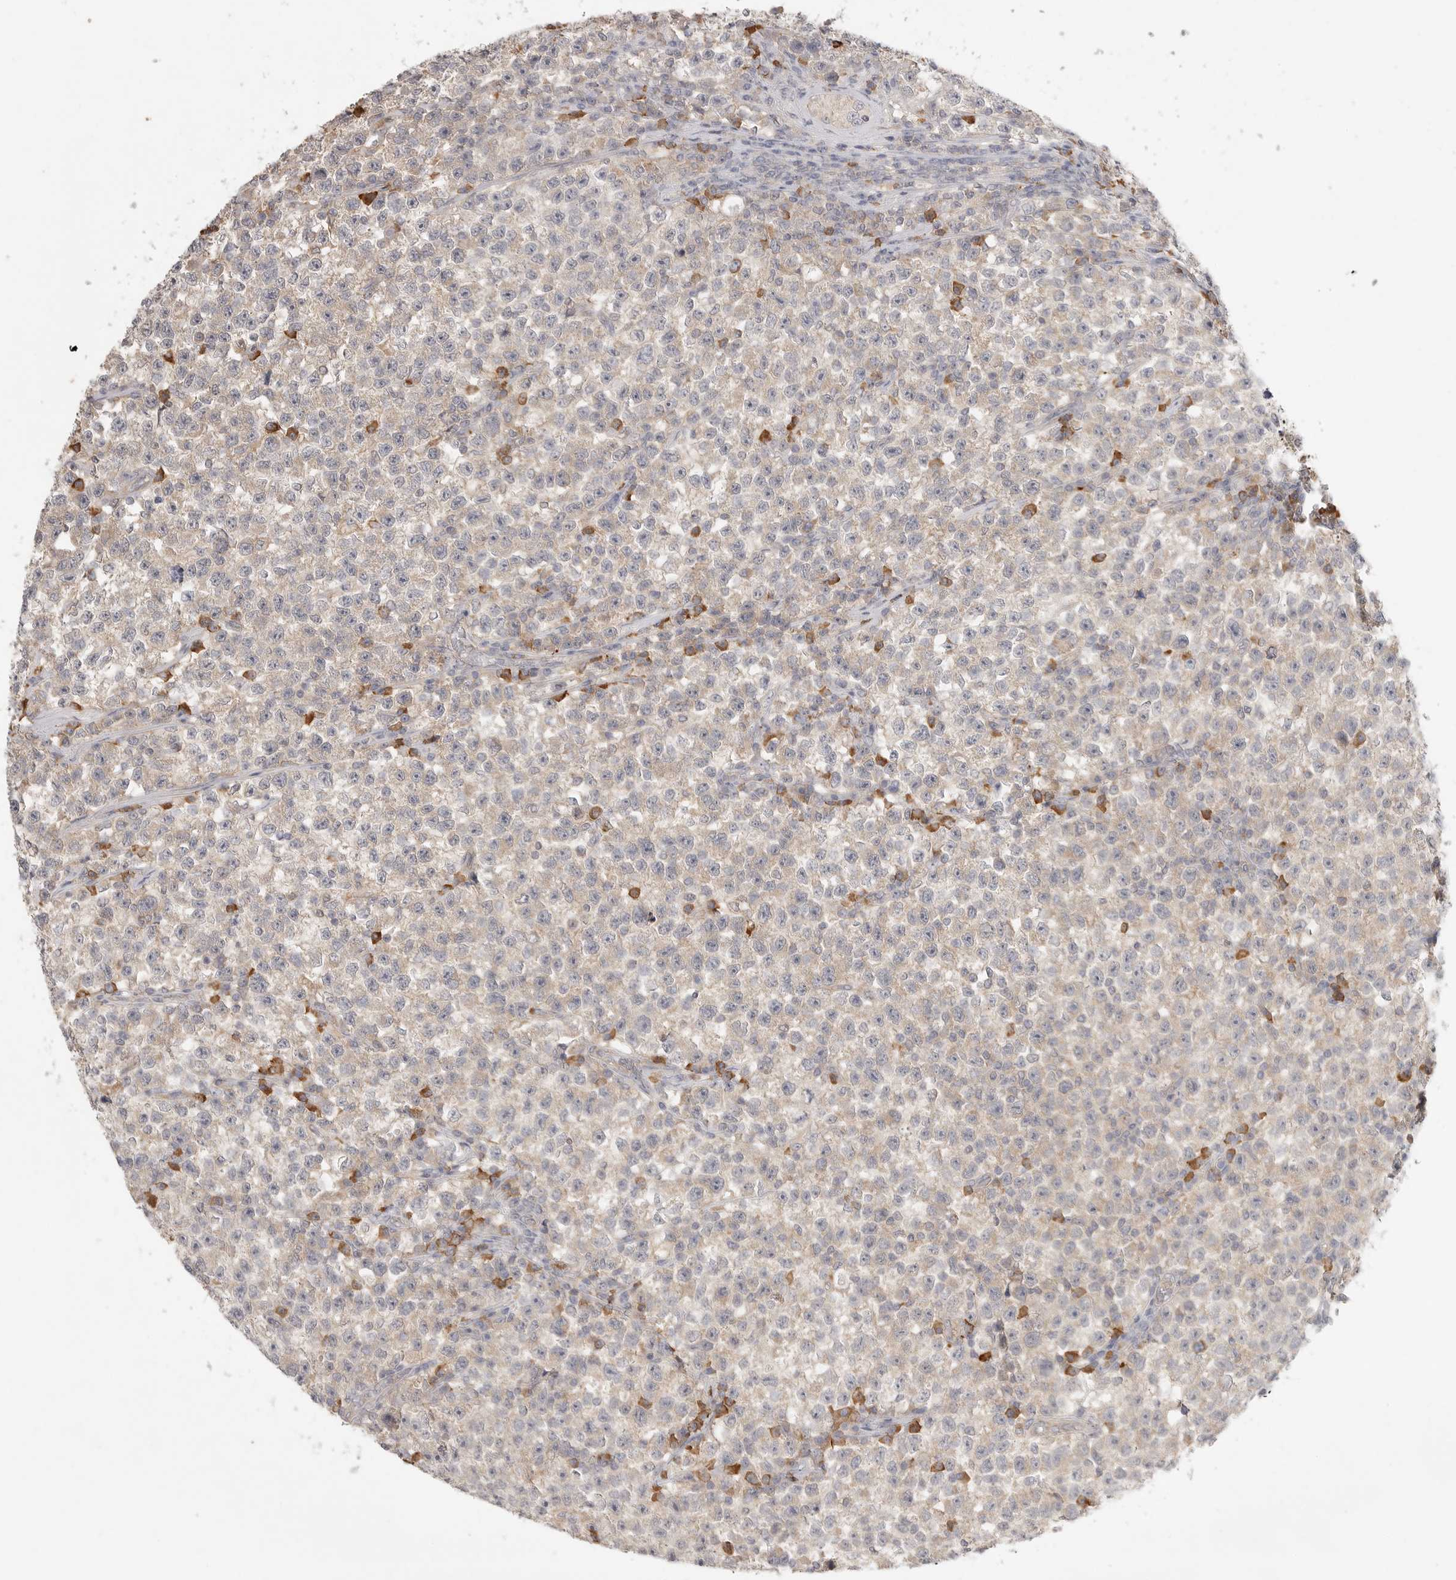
{"staining": {"intensity": "weak", "quantity": ">75%", "location": "cytoplasmic/membranous"}, "tissue": "testis cancer", "cell_type": "Tumor cells", "image_type": "cancer", "snomed": [{"axis": "morphology", "description": "Seminoma, NOS"}, {"axis": "topography", "description": "Testis"}], "caption": "Human testis seminoma stained with a brown dye exhibits weak cytoplasmic/membranous positive positivity in about >75% of tumor cells.", "gene": "SLC25A36", "patient": {"sex": "male", "age": 22}}